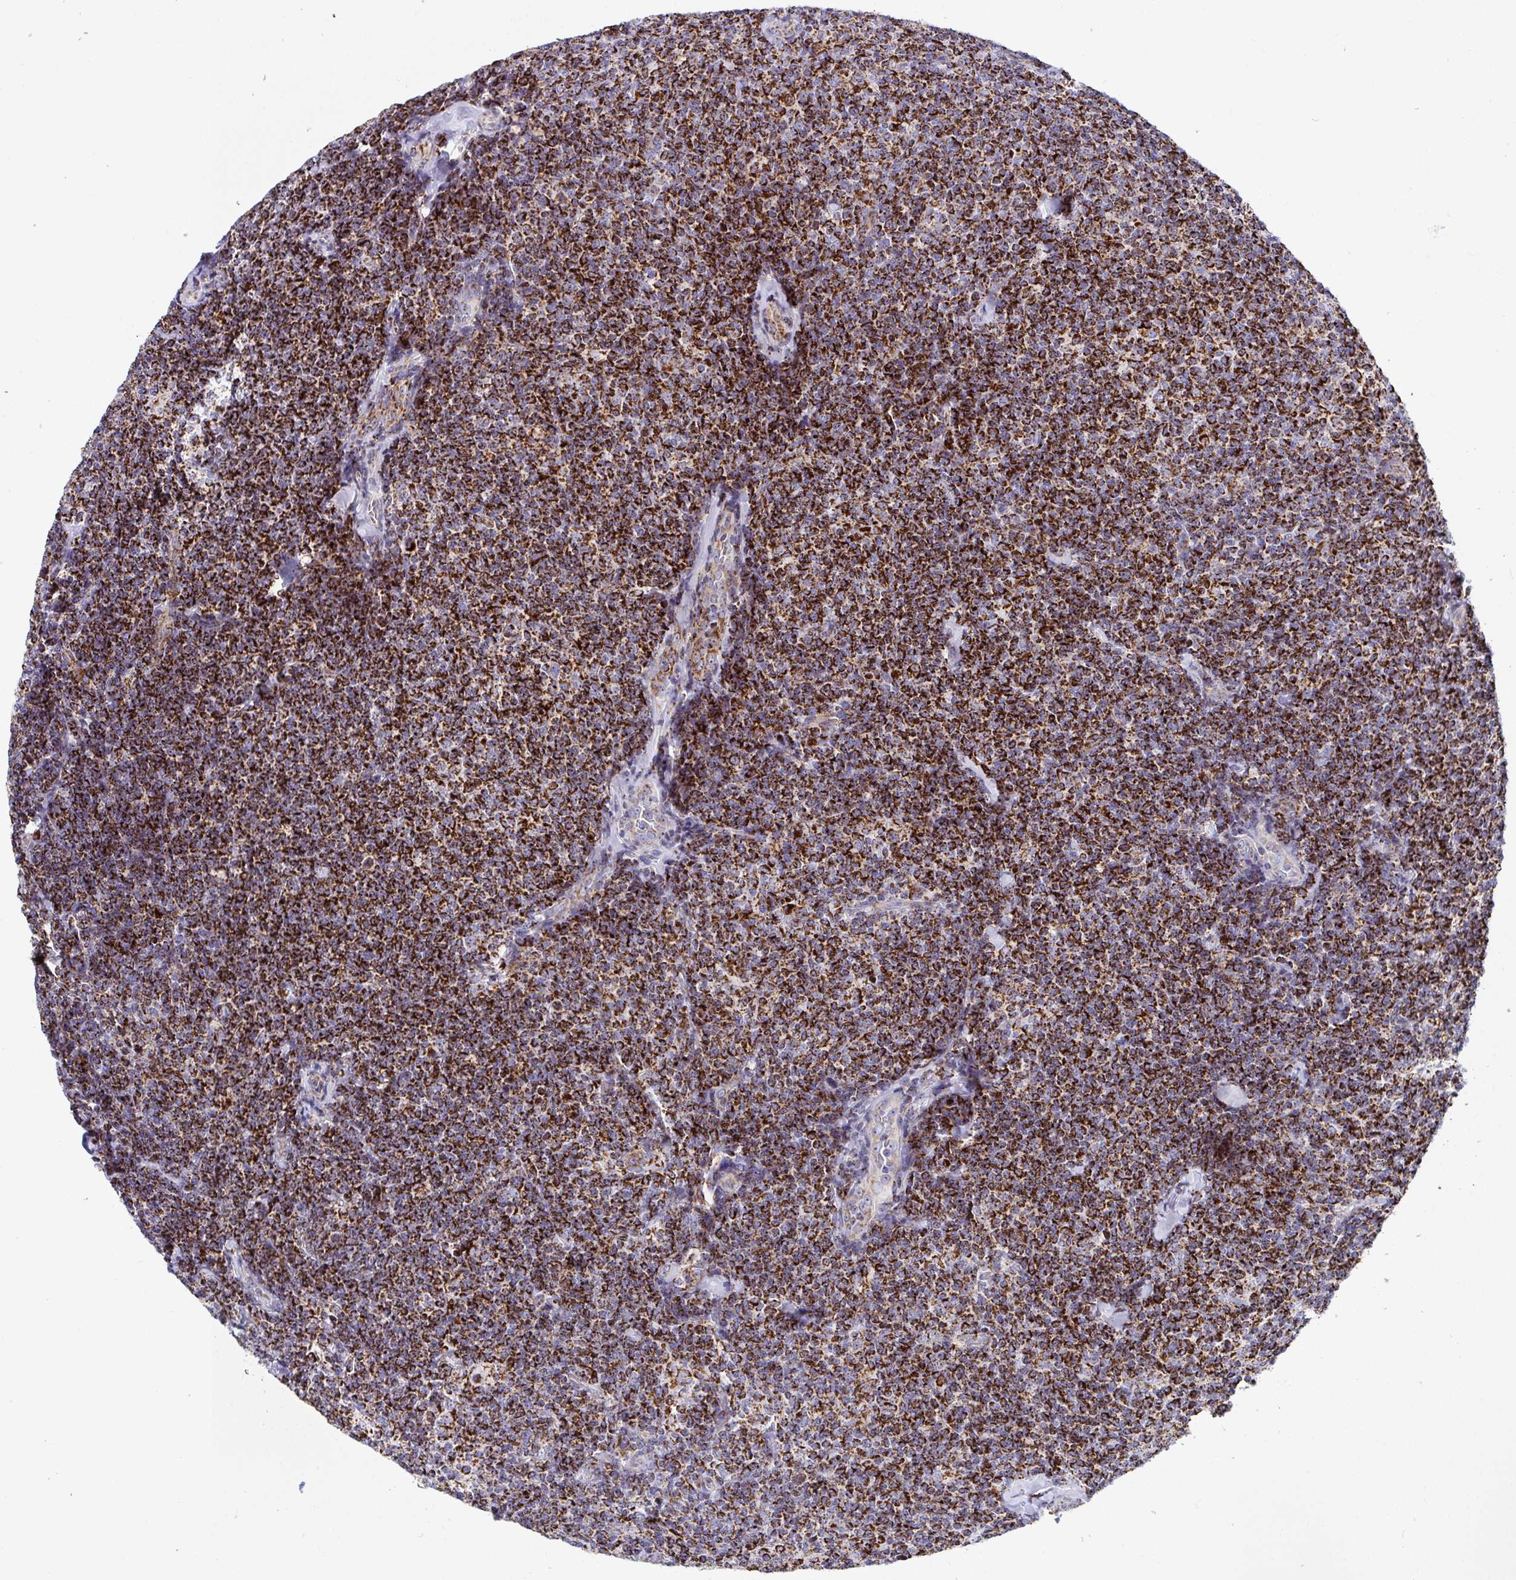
{"staining": {"intensity": "strong", "quantity": ">75%", "location": "cytoplasmic/membranous"}, "tissue": "lymphoma", "cell_type": "Tumor cells", "image_type": "cancer", "snomed": [{"axis": "morphology", "description": "Malignant lymphoma, non-Hodgkin's type, Low grade"}, {"axis": "topography", "description": "Lymph node"}], "caption": "Protein positivity by immunohistochemistry (IHC) shows strong cytoplasmic/membranous staining in approximately >75% of tumor cells in low-grade malignant lymphoma, non-Hodgkin's type. (Stains: DAB in brown, nuclei in blue, Microscopy: brightfield microscopy at high magnification).", "gene": "ATP5MJ", "patient": {"sex": "female", "age": 56}}